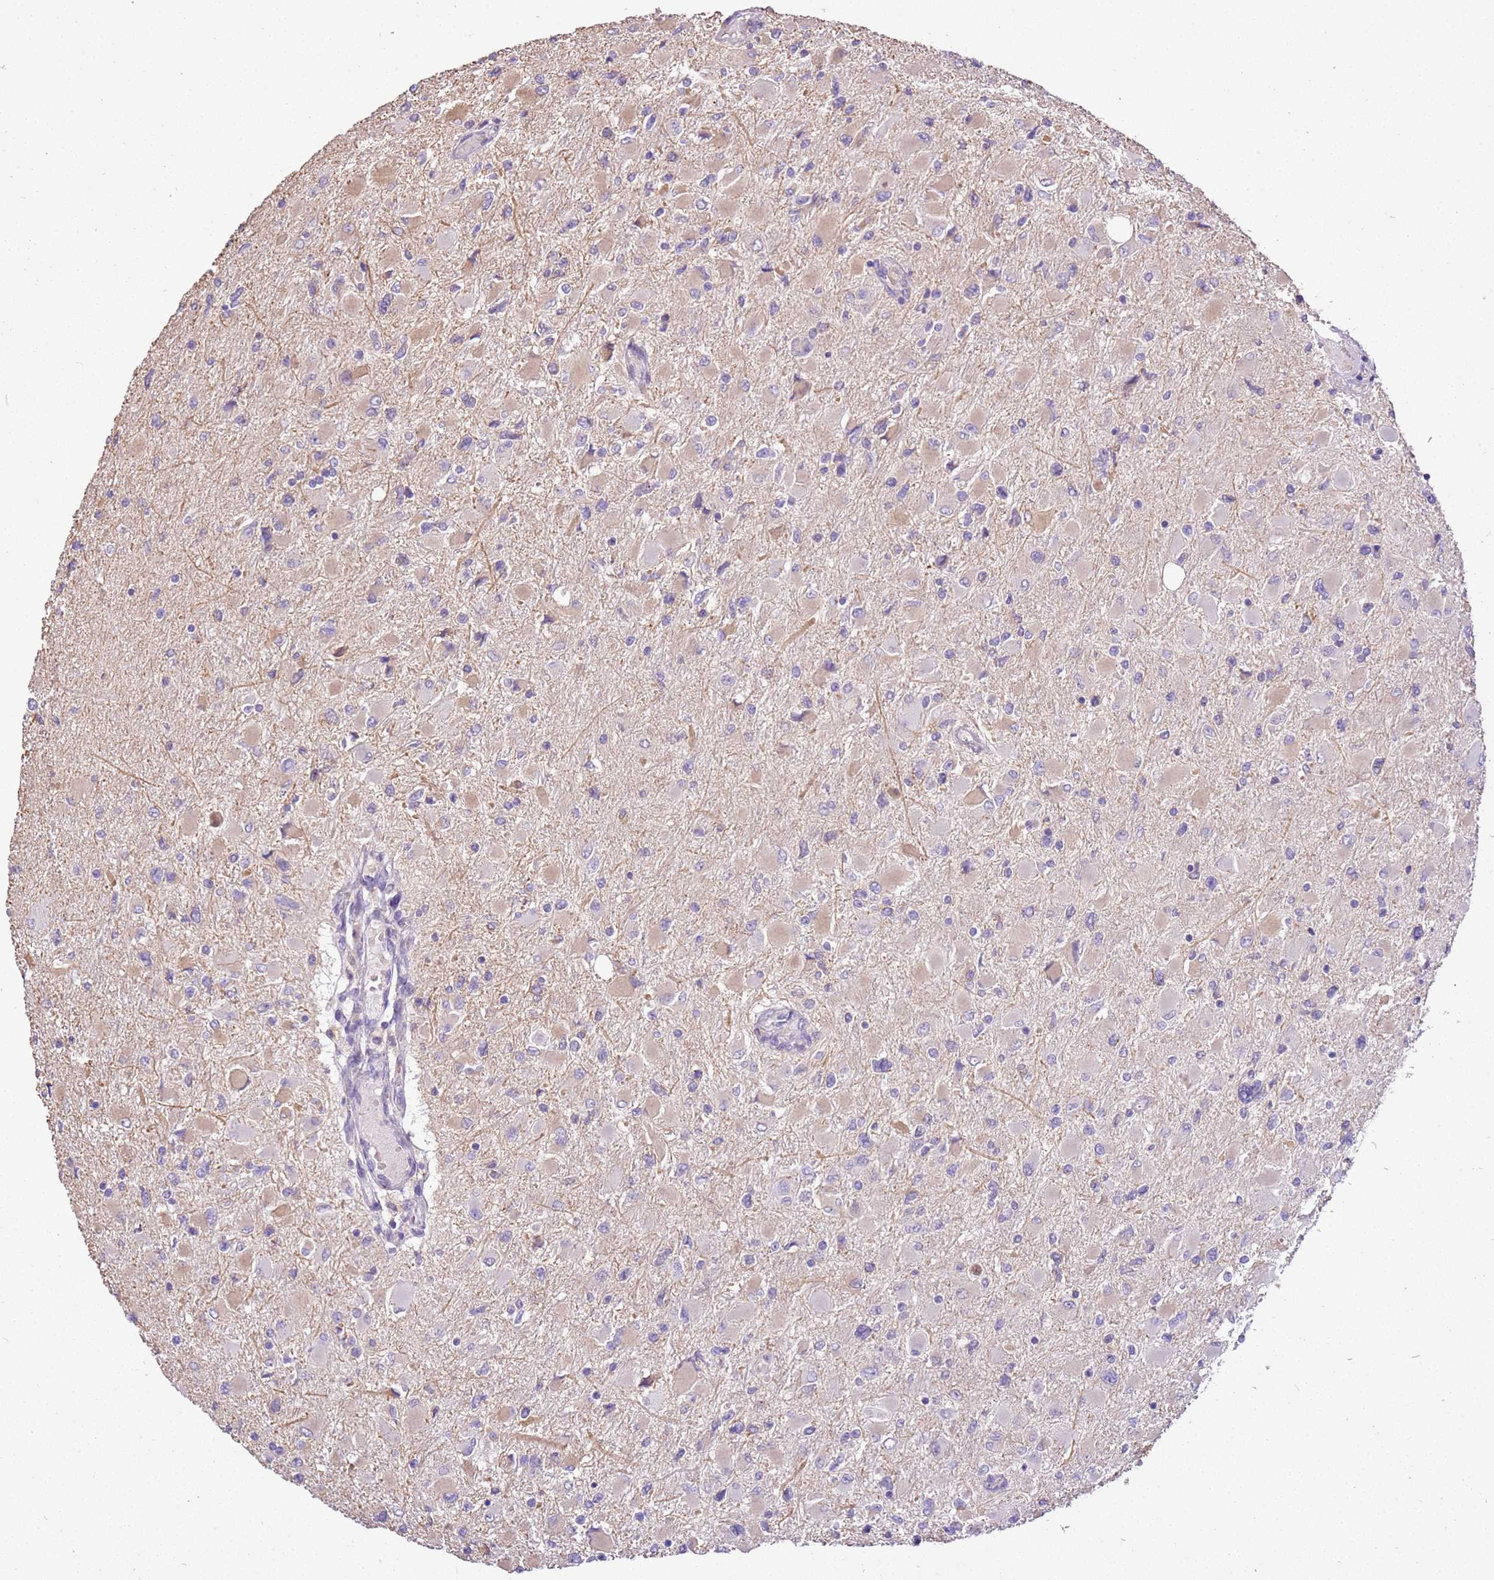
{"staining": {"intensity": "weak", "quantity": "<25%", "location": "cytoplasmic/membranous"}, "tissue": "glioma", "cell_type": "Tumor cells", "image_type": "cancer", "snomed": [{"axis": "morphology", "description": "Glioma, malignant, High grade"}, {"axis": "topography", "description": "Cerebral cortex"}], "caption": "Immunohistochemical staining of human glioma demonstrates no significant expression in tumor cells.", "gene": "SCAMP5", "patient": {"sex": "female", "age": 36}}